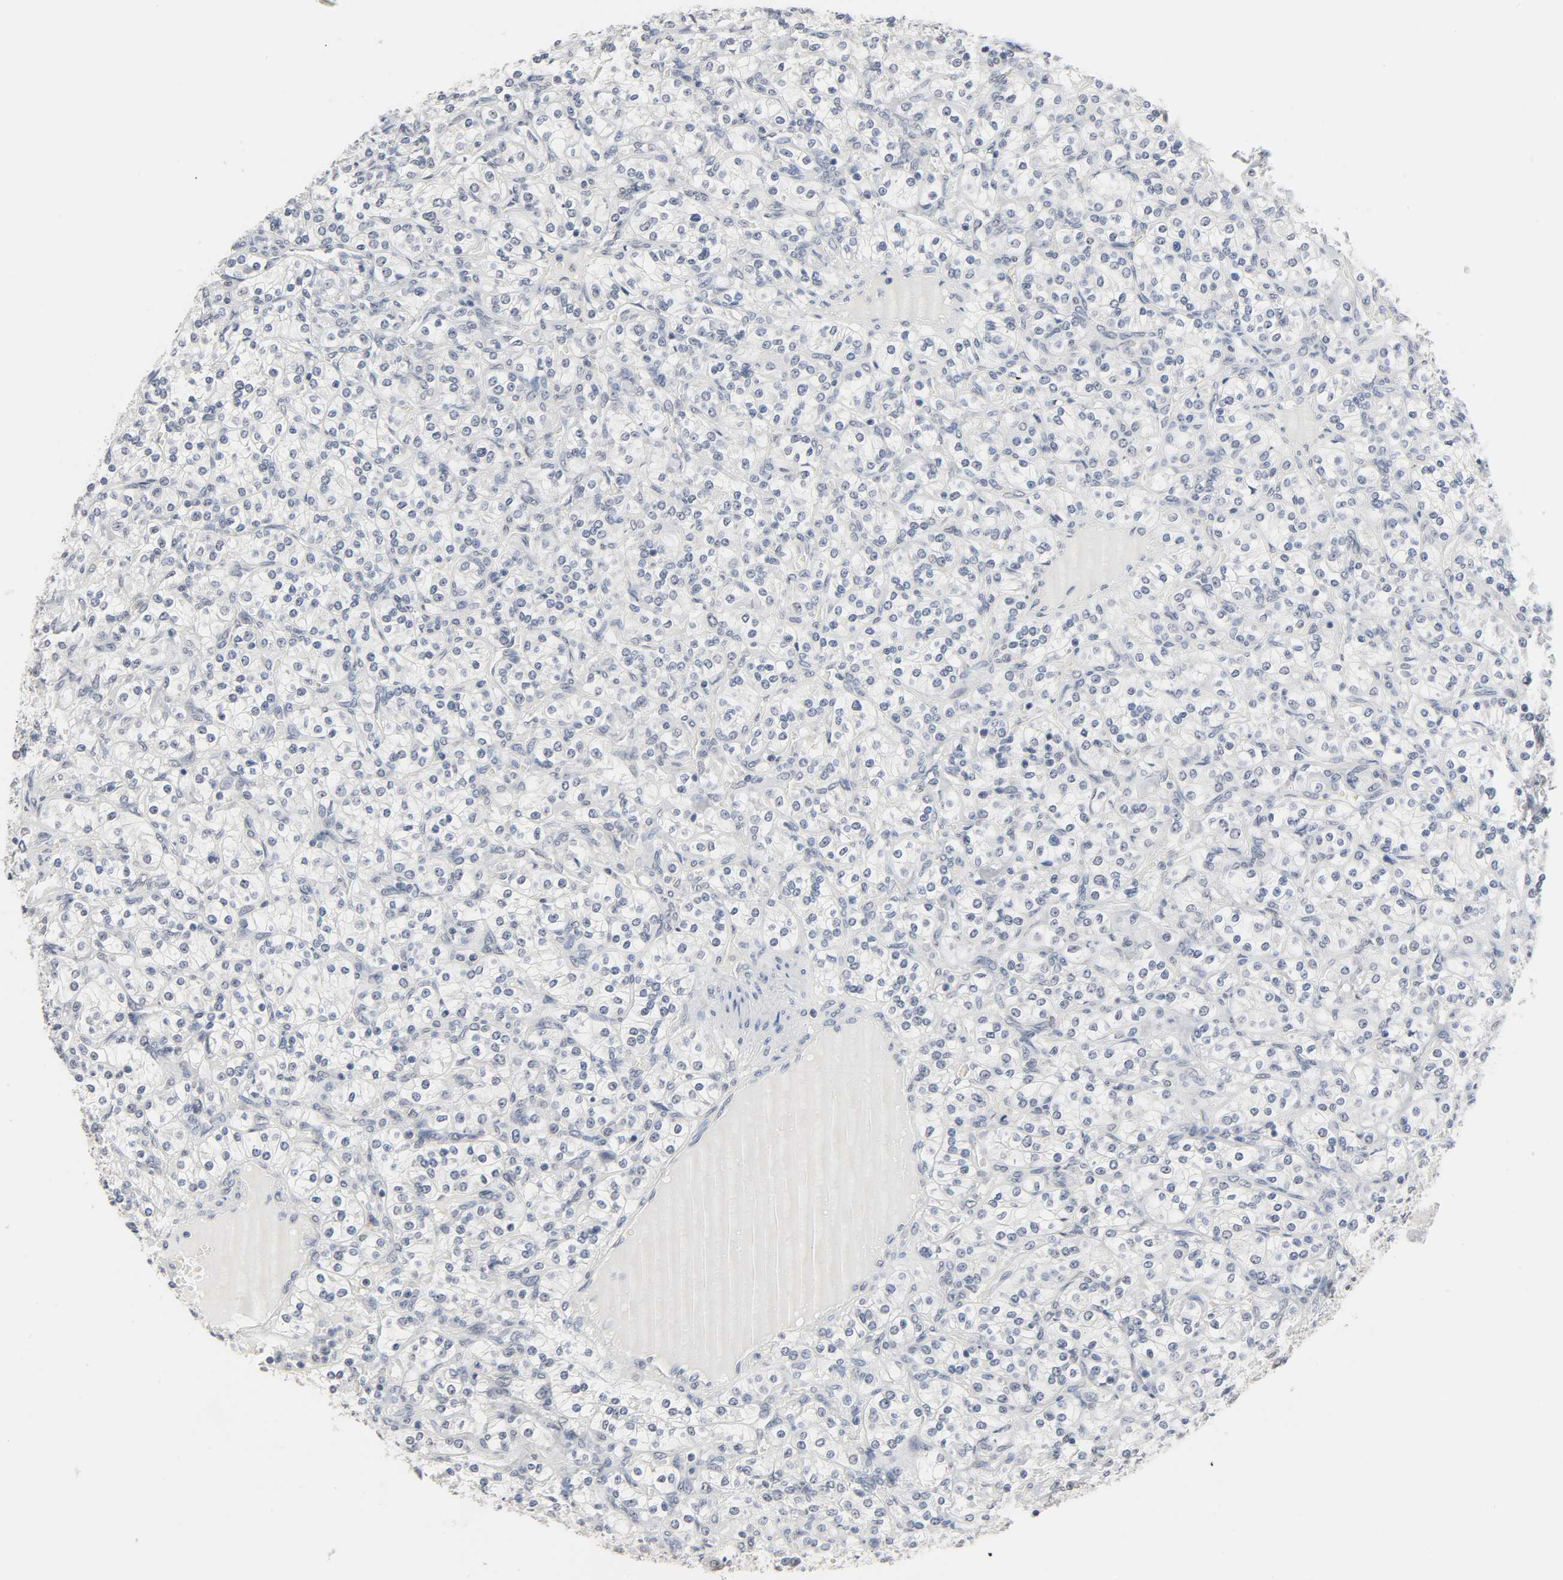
{"staining": {"intensity": "negative", "quantity": "none", "location": "none"}, "tissue": "renal cancer", "cell_type": "Tumor cells", "image_type": "cancer", "snomed": [{"axis": "morphology", "description": "Adenocarcinoma, NOS"}, {"axis": "topography", "description": "Kidney"}], "caption": "Tumor cells are negative for brown protein staining in adenocarcinoma (renal).", "gene": "ACSS2", "patient": {"sex": "male", "age": 77}}